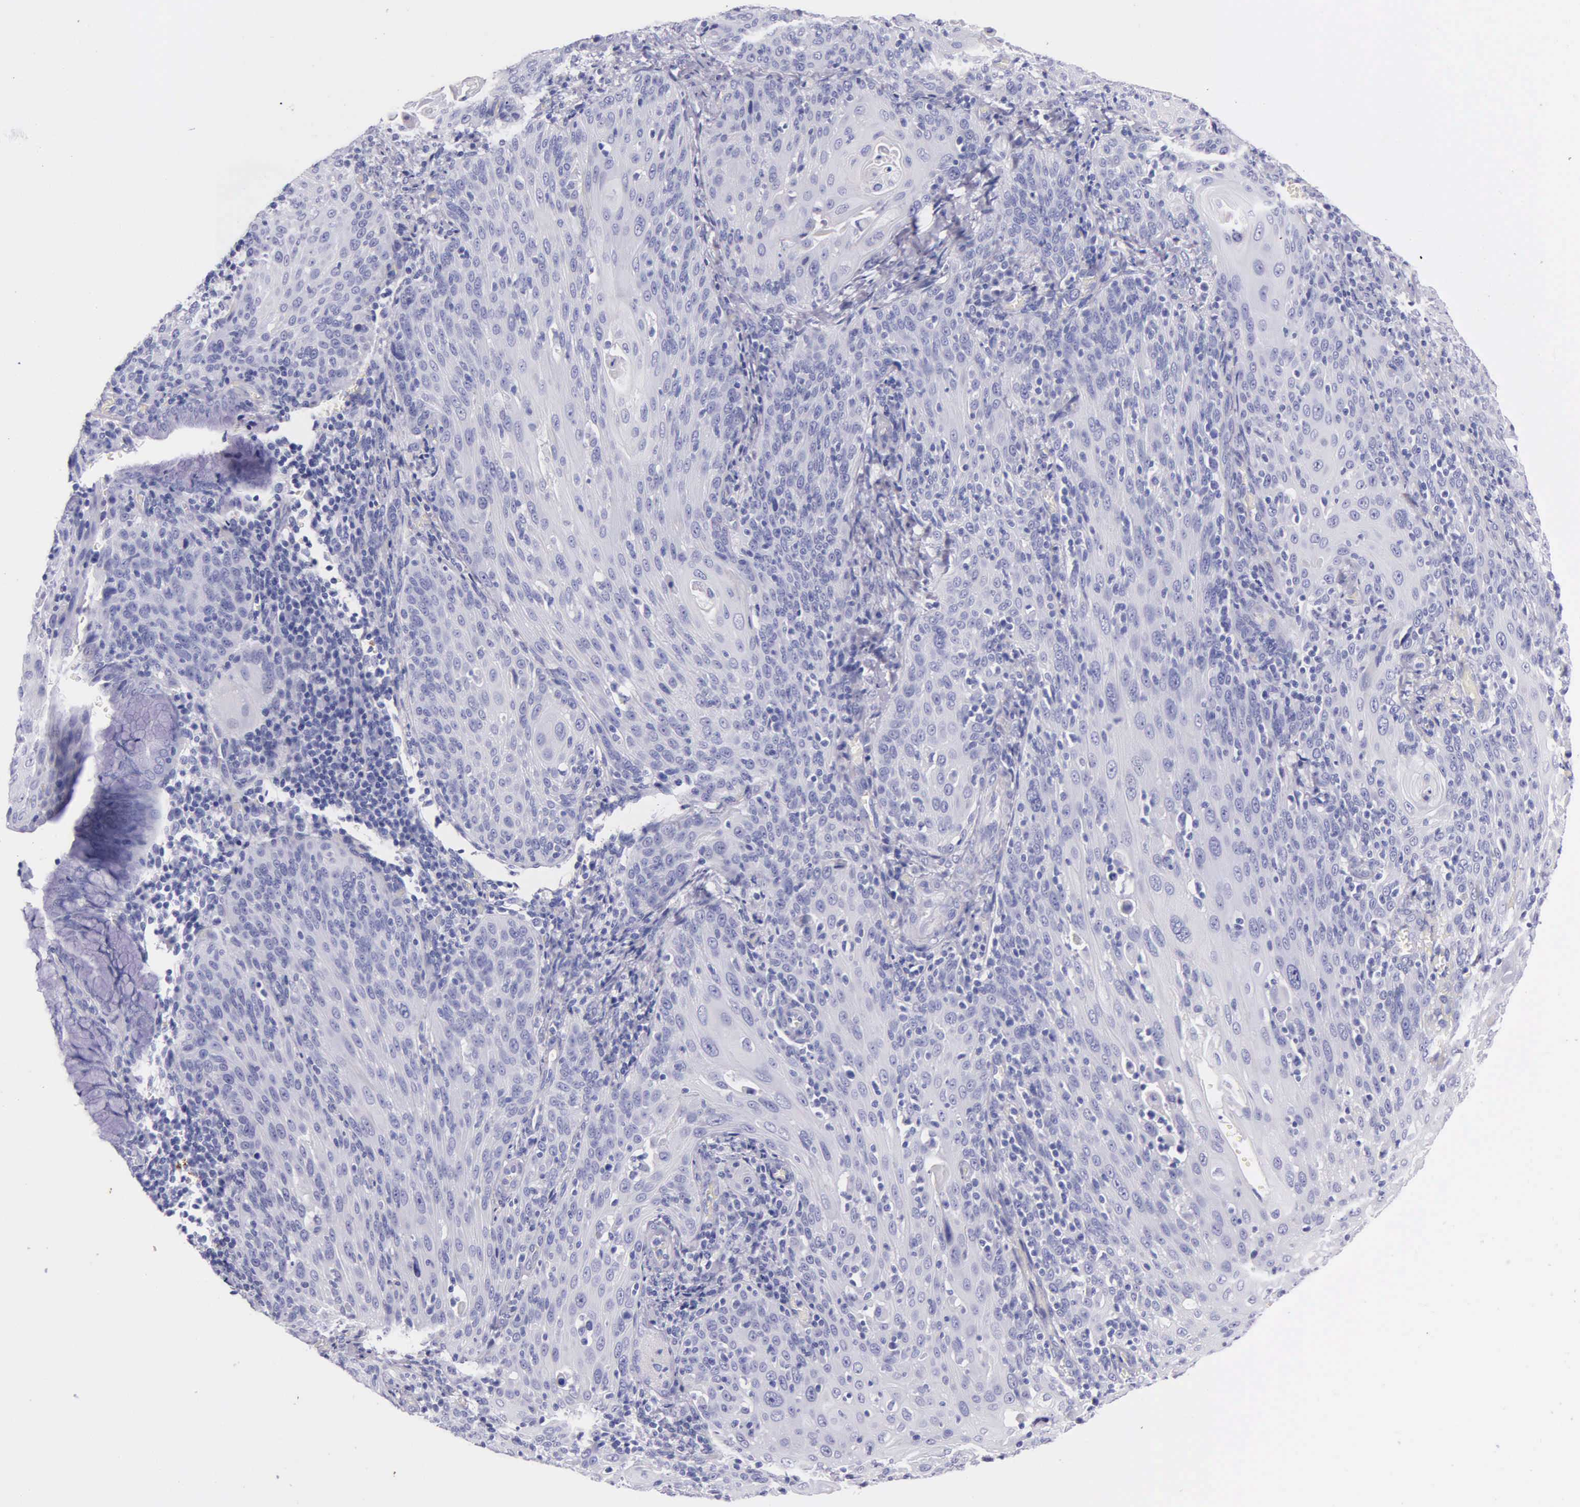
{"staining": {"intensity": "negative", "quantity": "none", "location": "none"}, "tissue": "cervical cancer", "cell_type": "Tumor cells", "image_type": "cancer", "snomed": [{"axis": "morphology", "description": "Squamous cell carcinoma, NOS"}, {"axis": "topography", "description": "Cervix"}], "caption": "This is a histopathology image of immunohistochemistry (IHC) staining of cervical cancer, which shows no expression in tumor cells. (DAB IHC with hematoxylin counter stain).", "gene": "KLK3", "patient": {"sex": "female", "age": 54}}